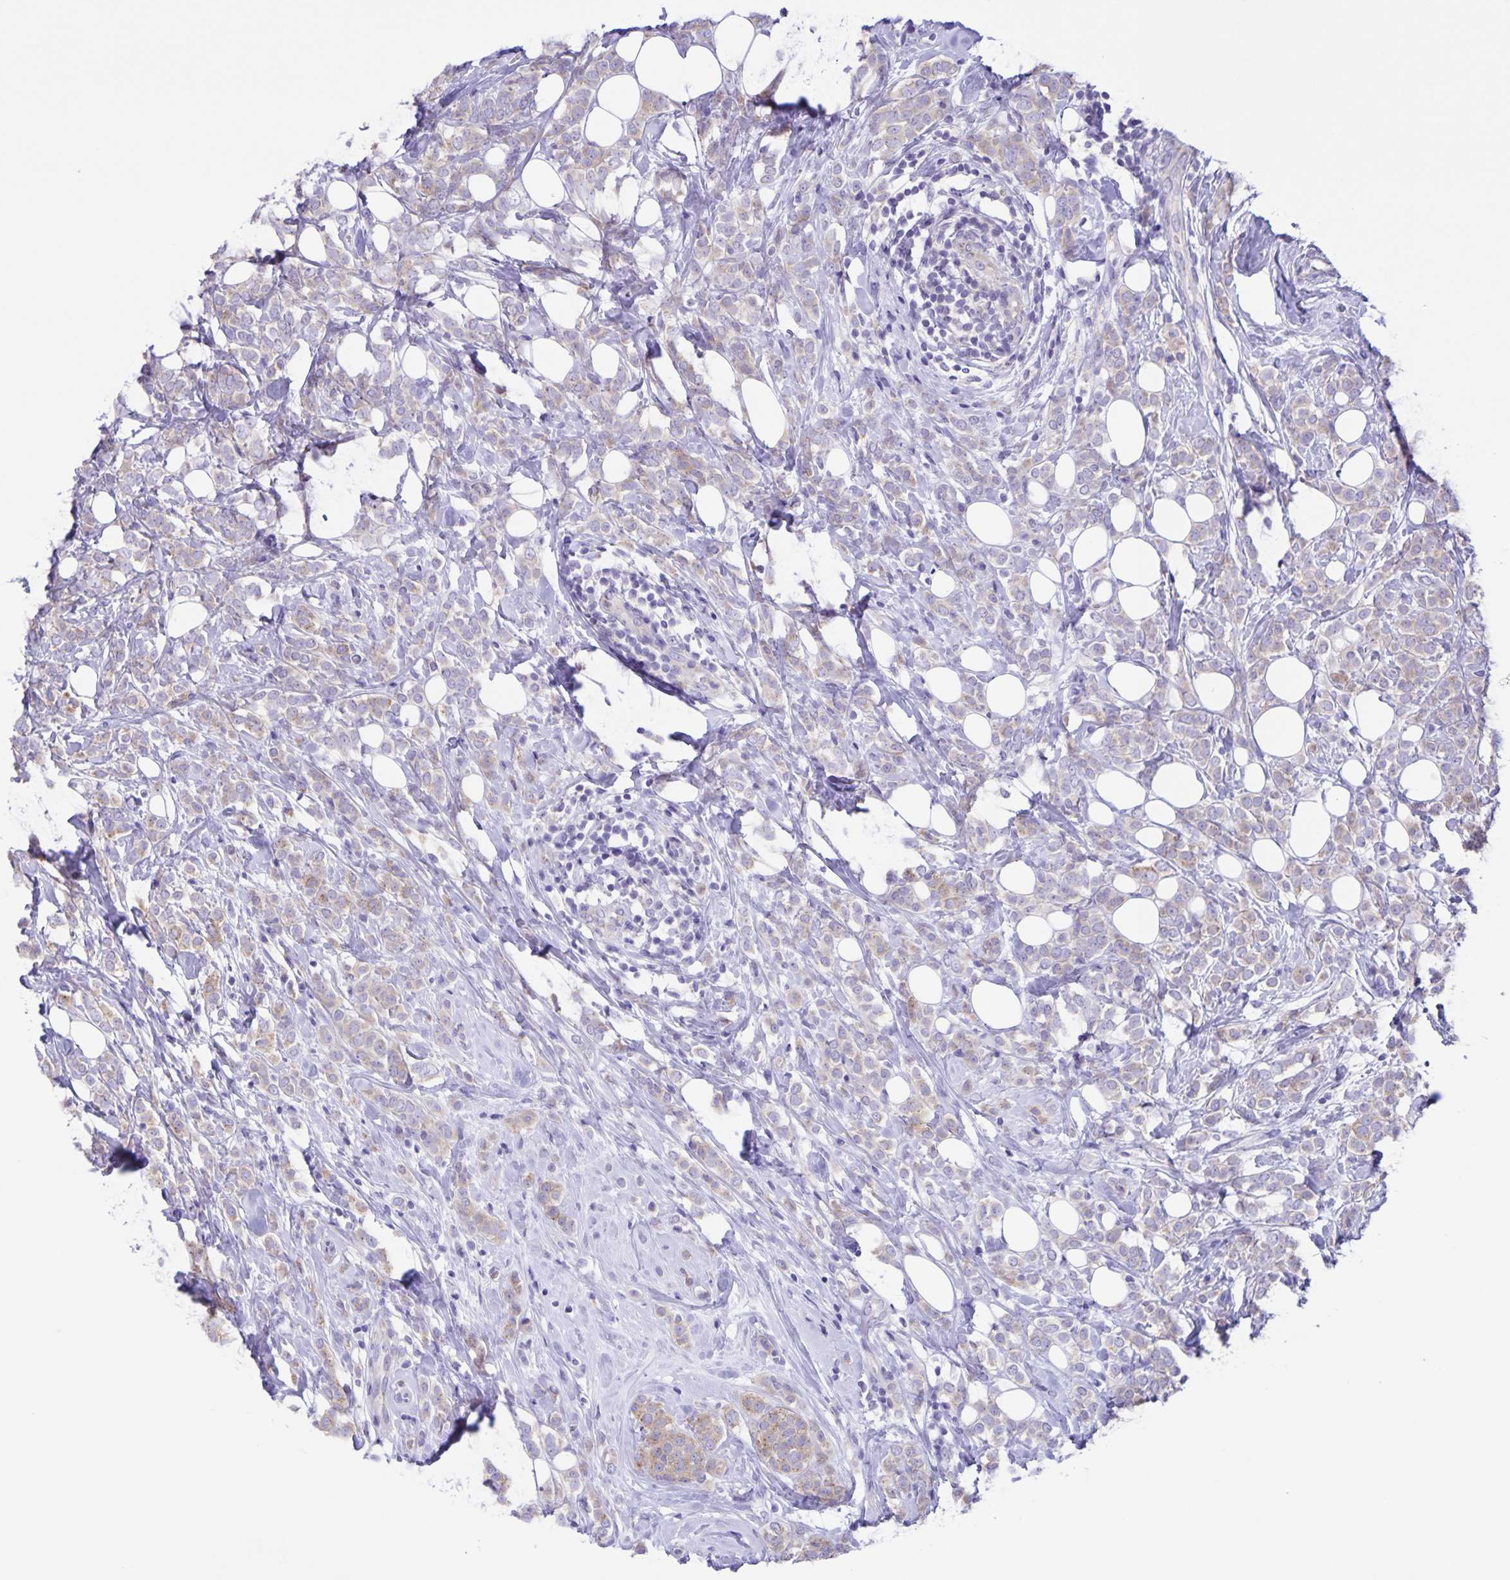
{"staining": {"intensity": "weak", "quantity": "25%-75%", "location": "cytoplasmic/membranous"}, "tissue": "breast cancer", "cell_type": "Tumor cells", "image_type": "cancer", "snomed": [{"axis": "morphology", "description": "Lobular carcinoma"}, {"axis": "topography", "description": "Breast"}], "caption": "Immunohistochemical staining of human breast lobular carcinoma reveals weak cytoplasmic/membranous protein staining in approximately 25%-75% of tumor cells.", "gene": "CAPSL", "patient": {"sex": "female", "age": 49}}